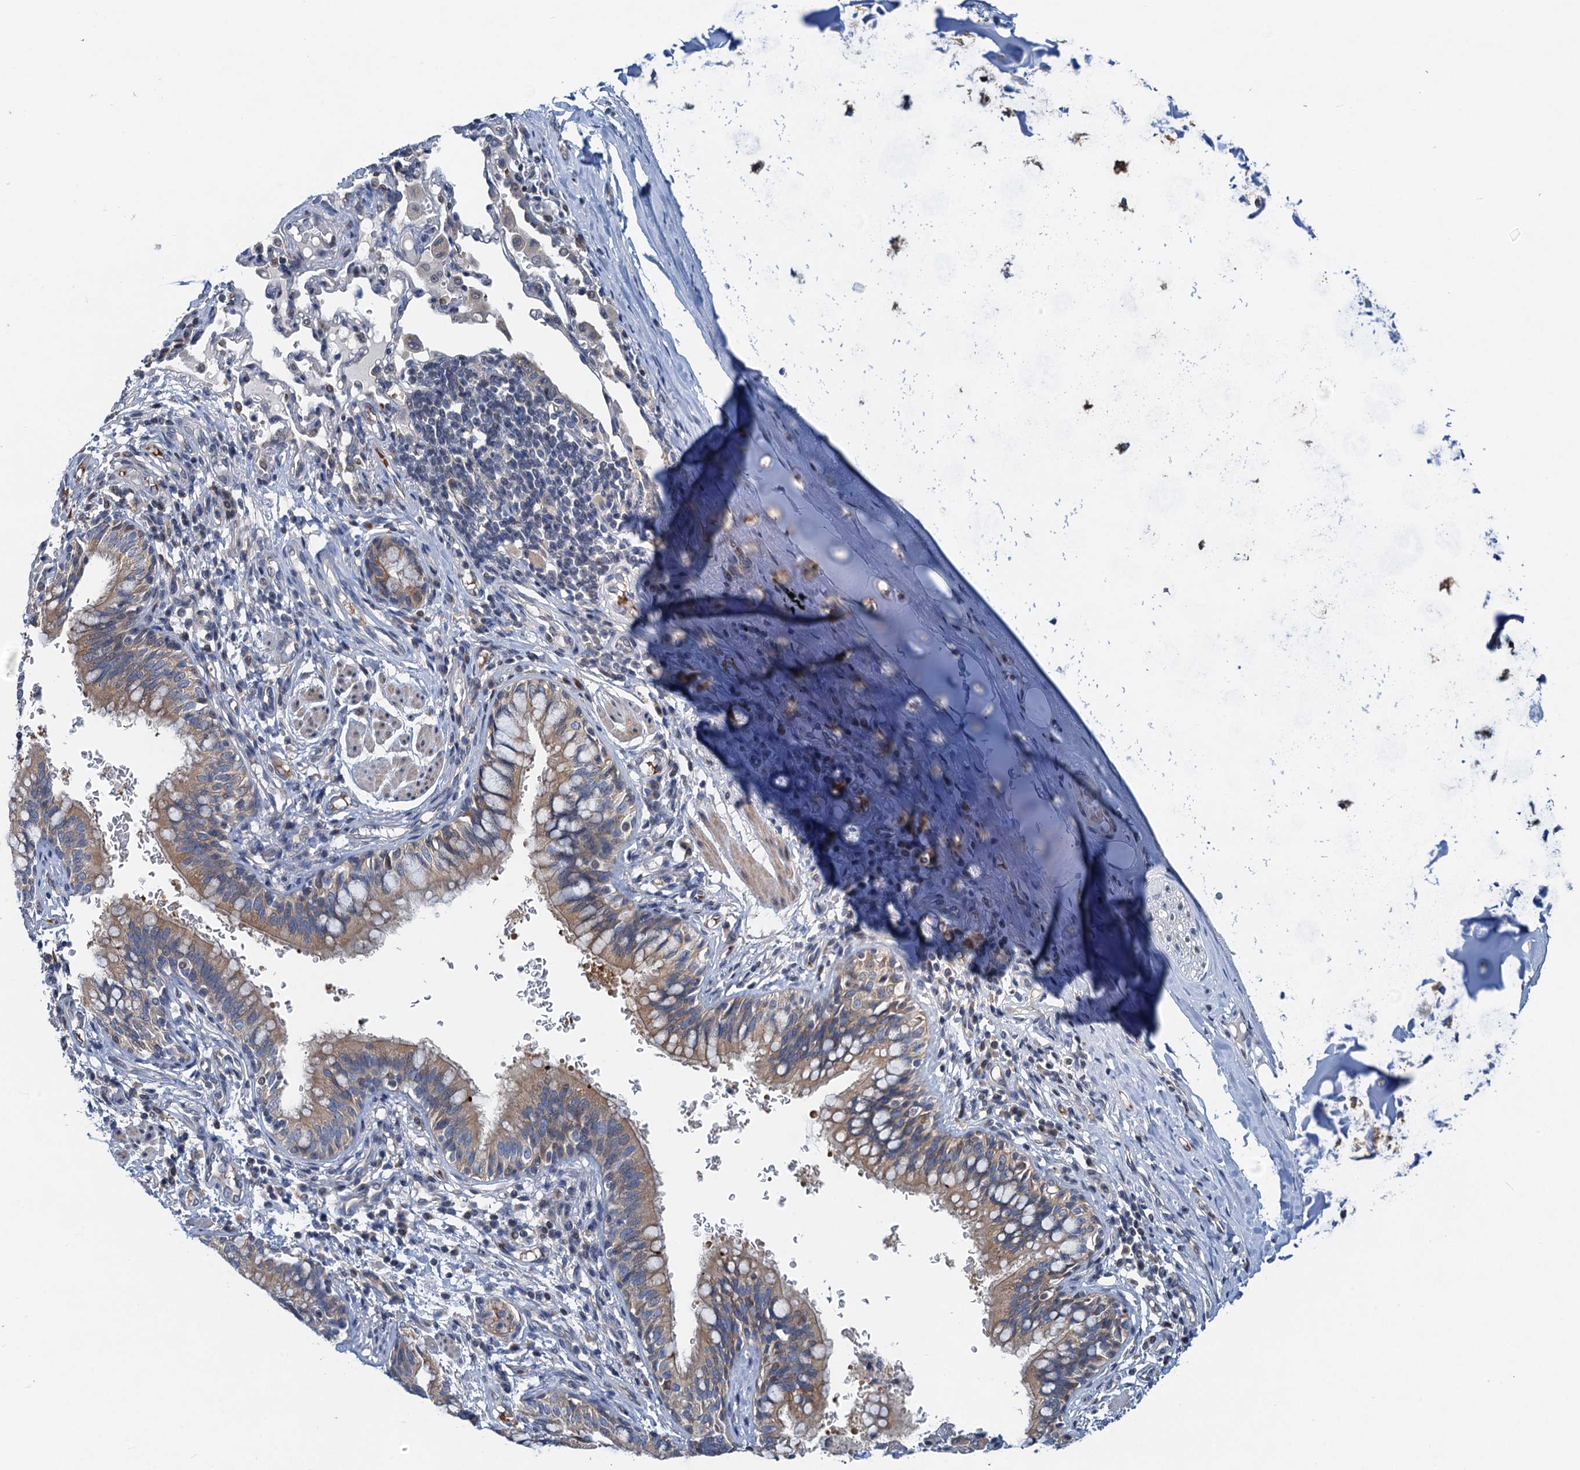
{"staining": {"intensity": "weak", "quantity": ">75%", "location": "cytoplasmic/membranous"}, "tissue": "bronchus", "cell_type": "Respiratory epithelial cells", "image_type": "normal", "snomed": [{"axis": "morphology", "description": "Normal tissue, NOS"}, {"axis": "topography", "description": "Cartilage tissue"}, {"axis": "topography", "description": "Bronchus"}], "caption": "Protein expression analysis of benign bronchus shows weak cytoplasmic/membranous staining in about >75% of respiratory epithelial cells. (brown staining indicates protein expression, while blue staining denotes nuclei).", "gene": "NBEA", "patient": {"sex": "female", "age": 36}}